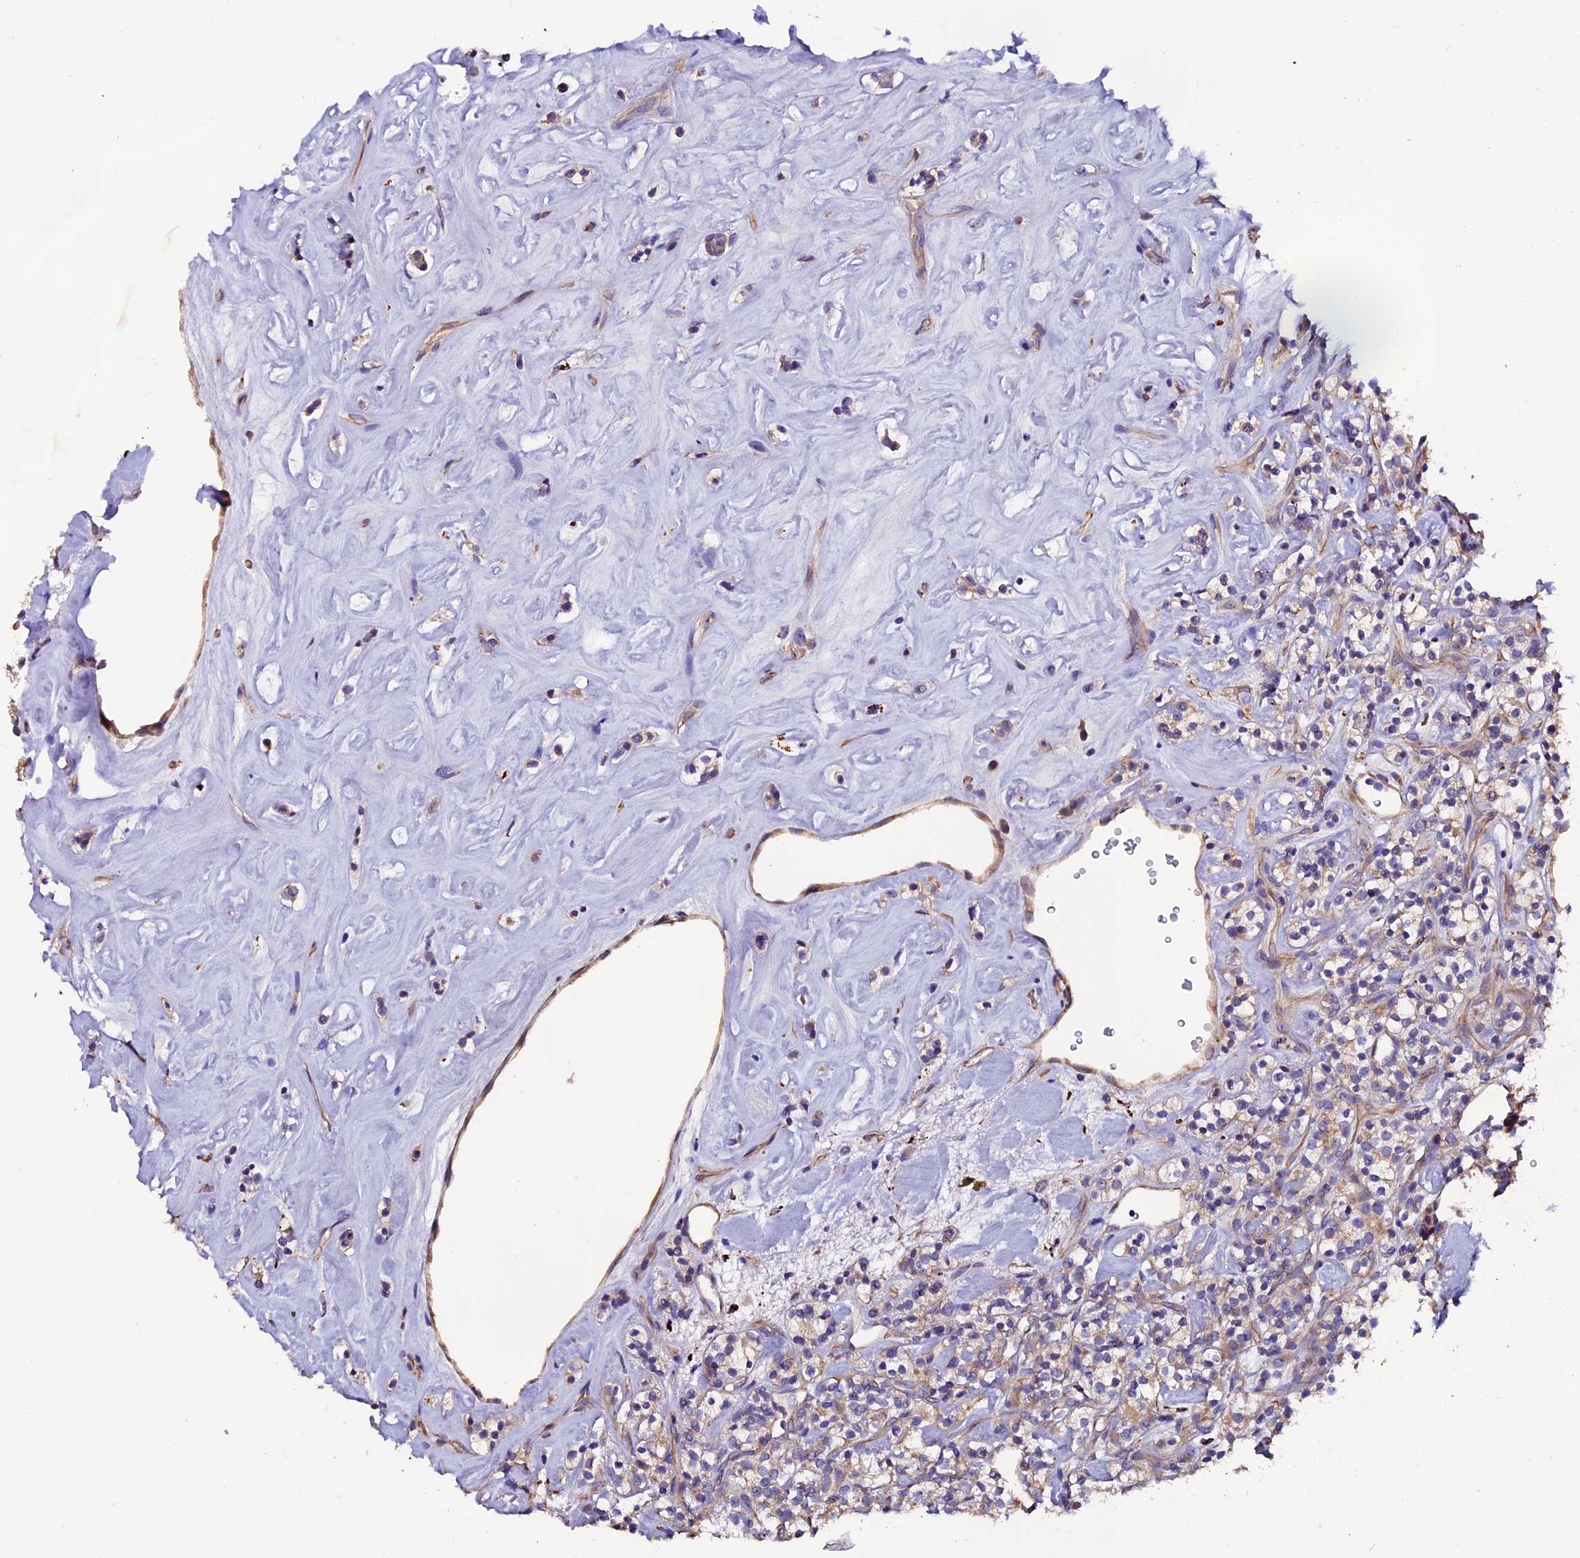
{"staining": {"intensity": "weak", "quantity": "<25%", "location": "cytoplasmic/membranous"}, "tissue": "renal cancer", "cell_type": "Tumor cells", "image_type": "cancer", "snomed": [{"axis": "morphology", "description": "Adenocarcinoma, NOS"}, {"axis": "topography", "description": "Kidney"}], "caption": "Immunohistochemistry (IHC) micrograph of human renal cancer (adenocarcinoma) stained for a protein (brown), which shows no expression in tumor cells.", "gene": "CLN5", "patient": {"sex": "male", "age": 77}}